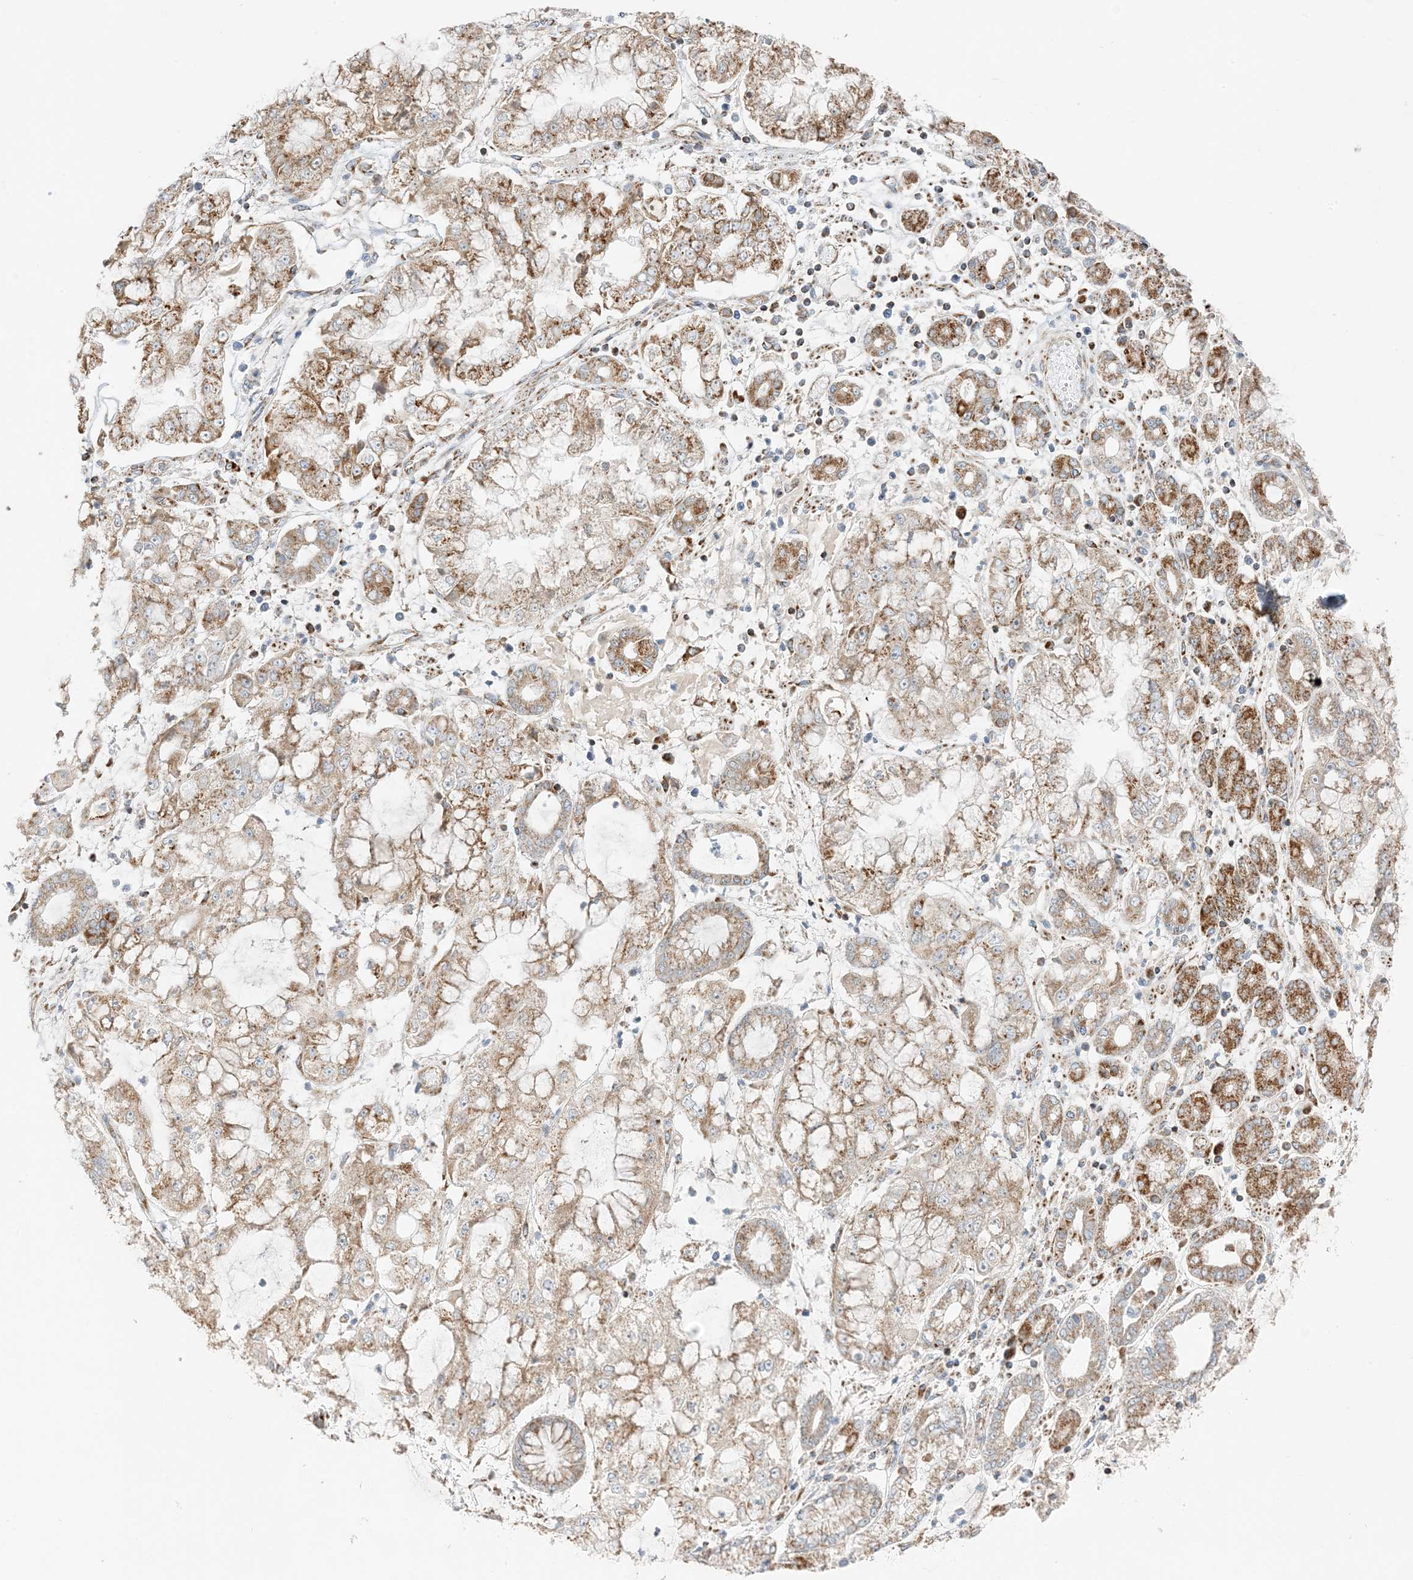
{"staining": {"intensity": "moderate", "quantity": ">75%", "location": "cytoplasmic/membranous"}, "tissue": "stomach cancer", "cell_type": "Tumor cells", "image_type": "cancer", "snomed": [{"axis": "morphology", "description": "Adenocarcinoma, NOS"}, {"axis": "topography", "description": "Stomach"}], "caption": "Immunohistochemistry of human adenocarcinoma (stomach) exhibits medium levels of moderate cytoplasmic/membranous expression in about >75% of tumor cells.", "gene": "SLC25A12", "patient": {"sex": "male", "age": 76}}